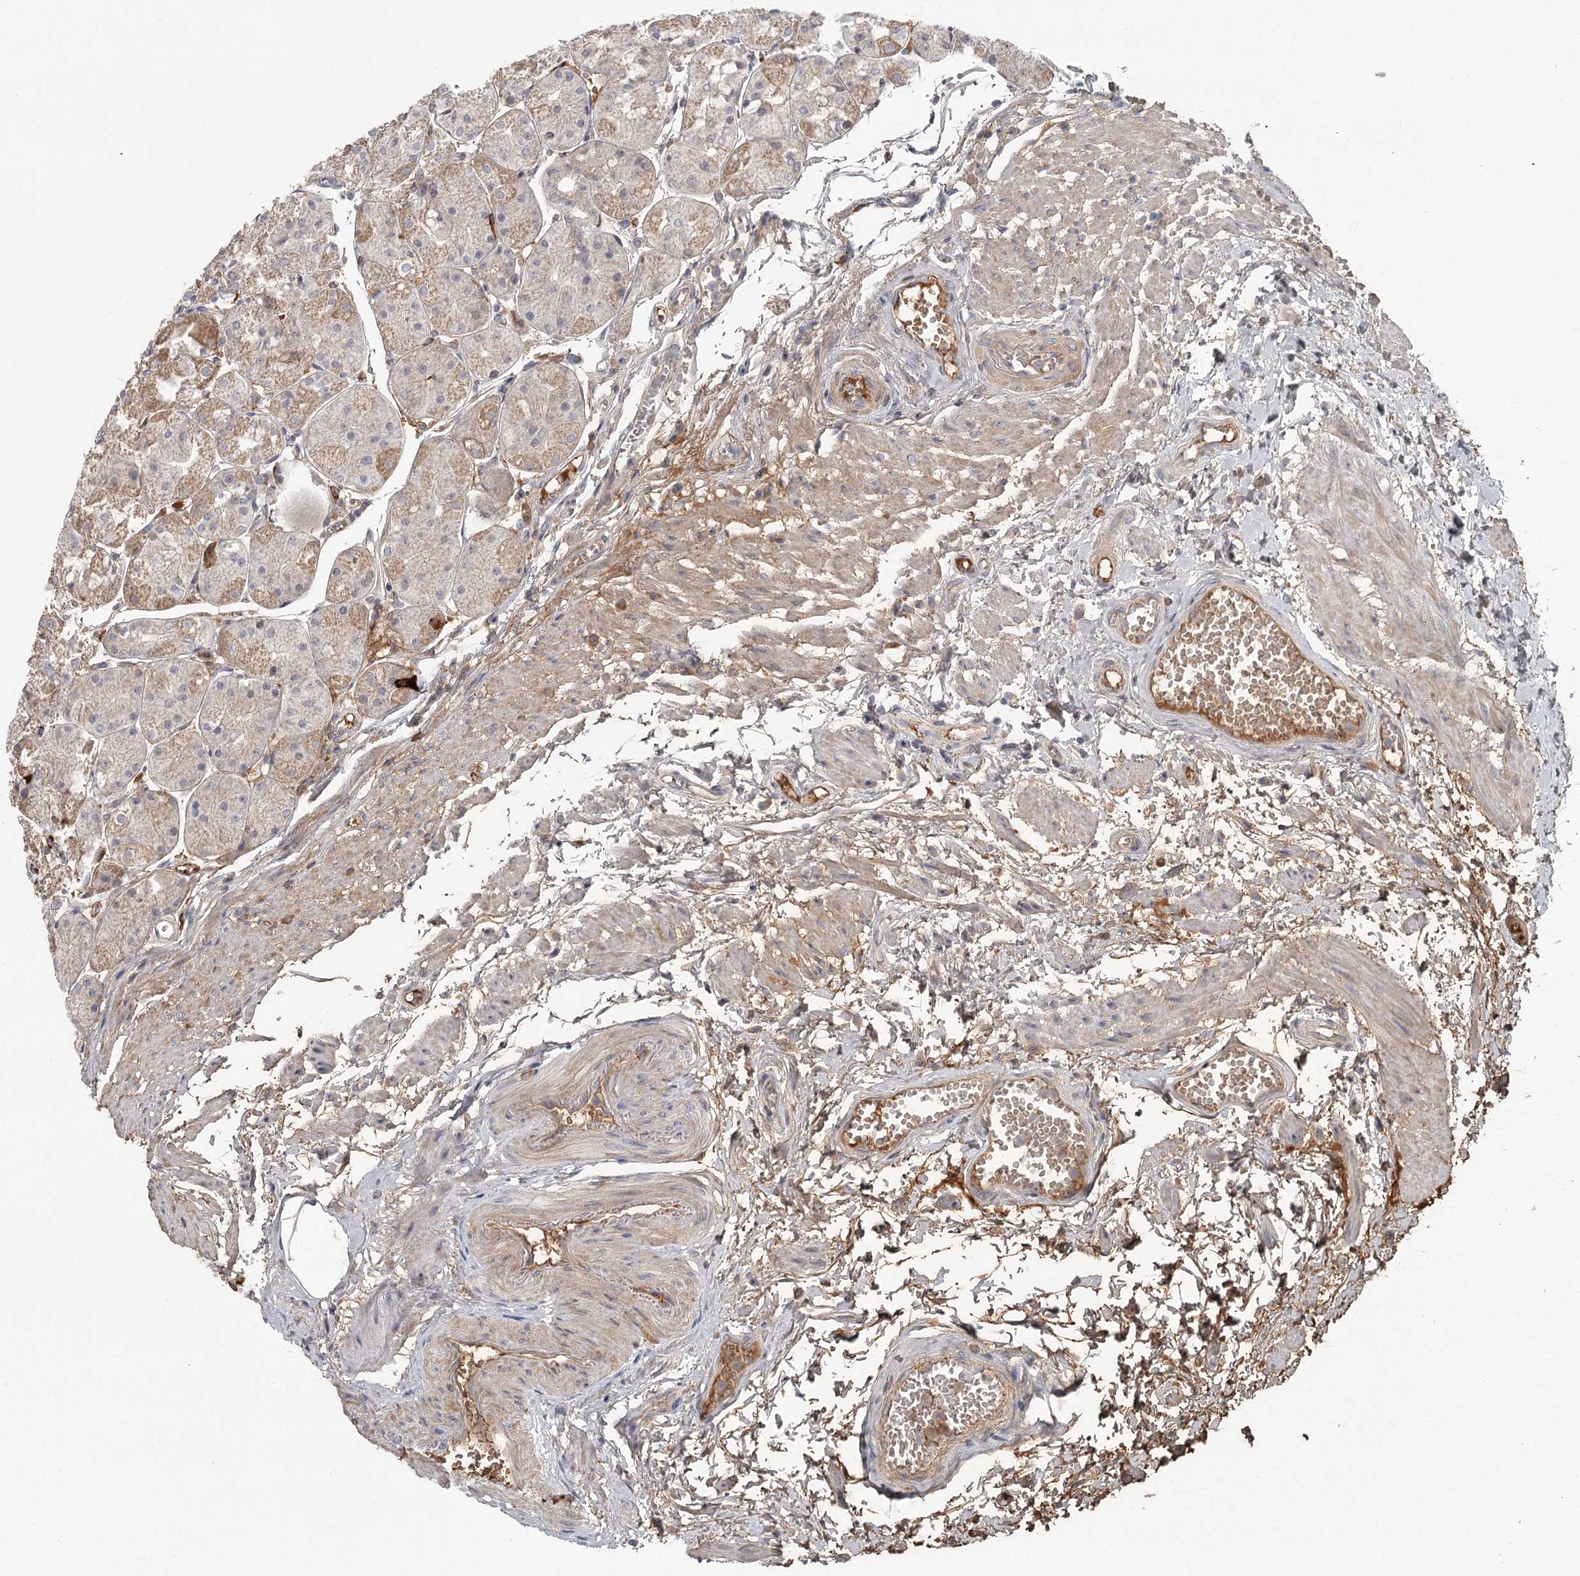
{"staining": {"intensity": "moderate", "quantity": "25%-75%", "location": "cytoplasmic/membranous"}, "tissue": "stomach", "cell_type": "Glandular cells", "image_type": "normal", "snomed": [{"axis": "morphology", "description": "Normal tissue, NOS"}, {"axis": "topography", "description": "Stomach, upper"}], "caption": "Stomach stained for a protein (brown) reveals moderate cytoplasmic/membranous positive expression in approximately 25%-75% of glandular cells.", "gene": "DHRS9", "patient": {"sex": "male", "age": 72}}